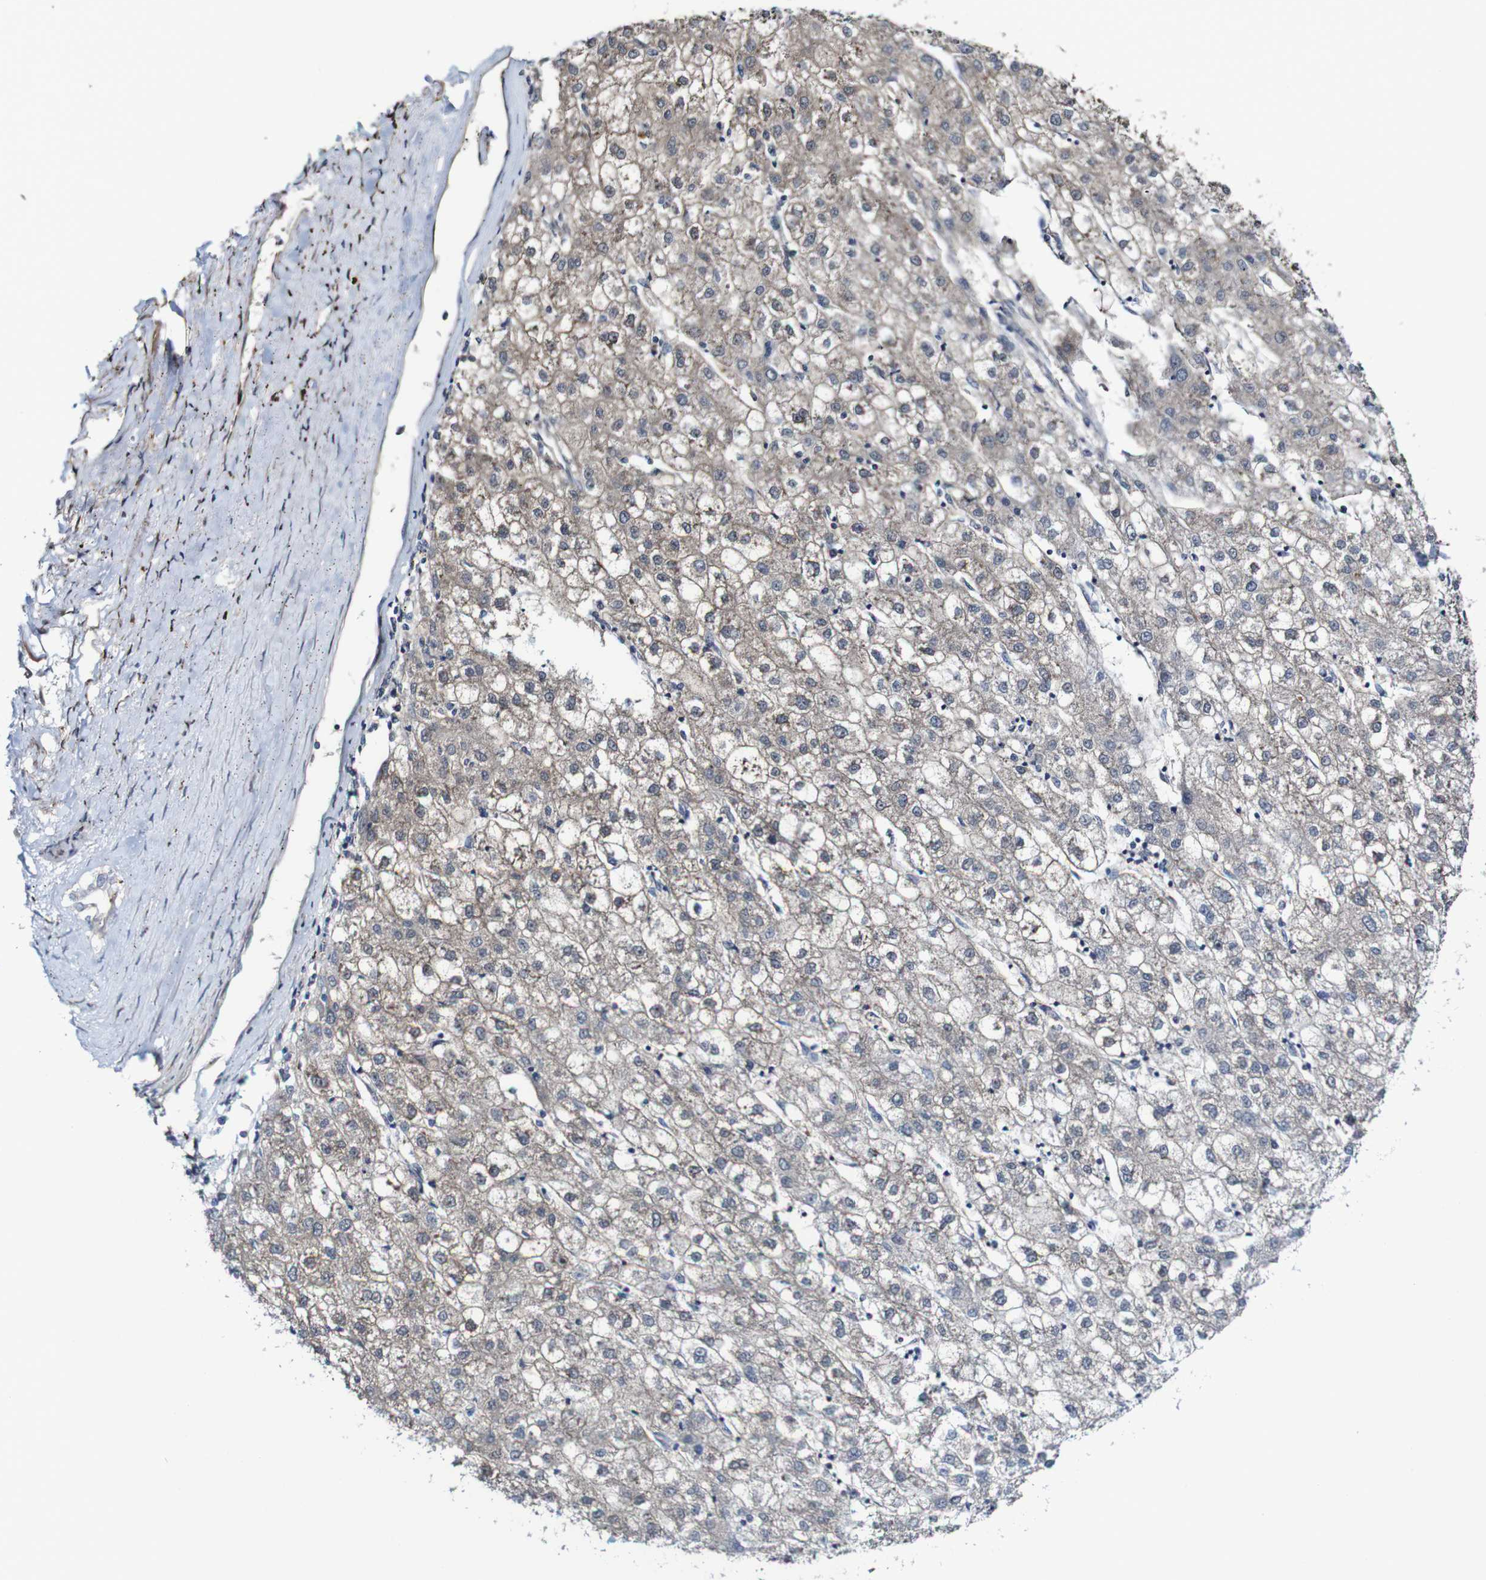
{"staining": {"intensity": "weak", "quantity": "25%-75%", "location": "cytoplasmic/membranous"}, "tissue": "liver cancer", "cell_type": "Tumor cells", "image_type": "cancer", "snomed": [{"axis": "morphology", "description": "Carcinoma, Hepatocellular, NOS"}, {"axis": "topography", "description": "Liver"}], "caption": "A high-resolution image shows IHC staining of hepatocellular carcinoma (liver), which shows weak cytoplasmic/membranous positivity in approximately 25%-75% of tumor cells.", "gene": "PTPRR", "patient": {"sex": "male", "age": 72}}